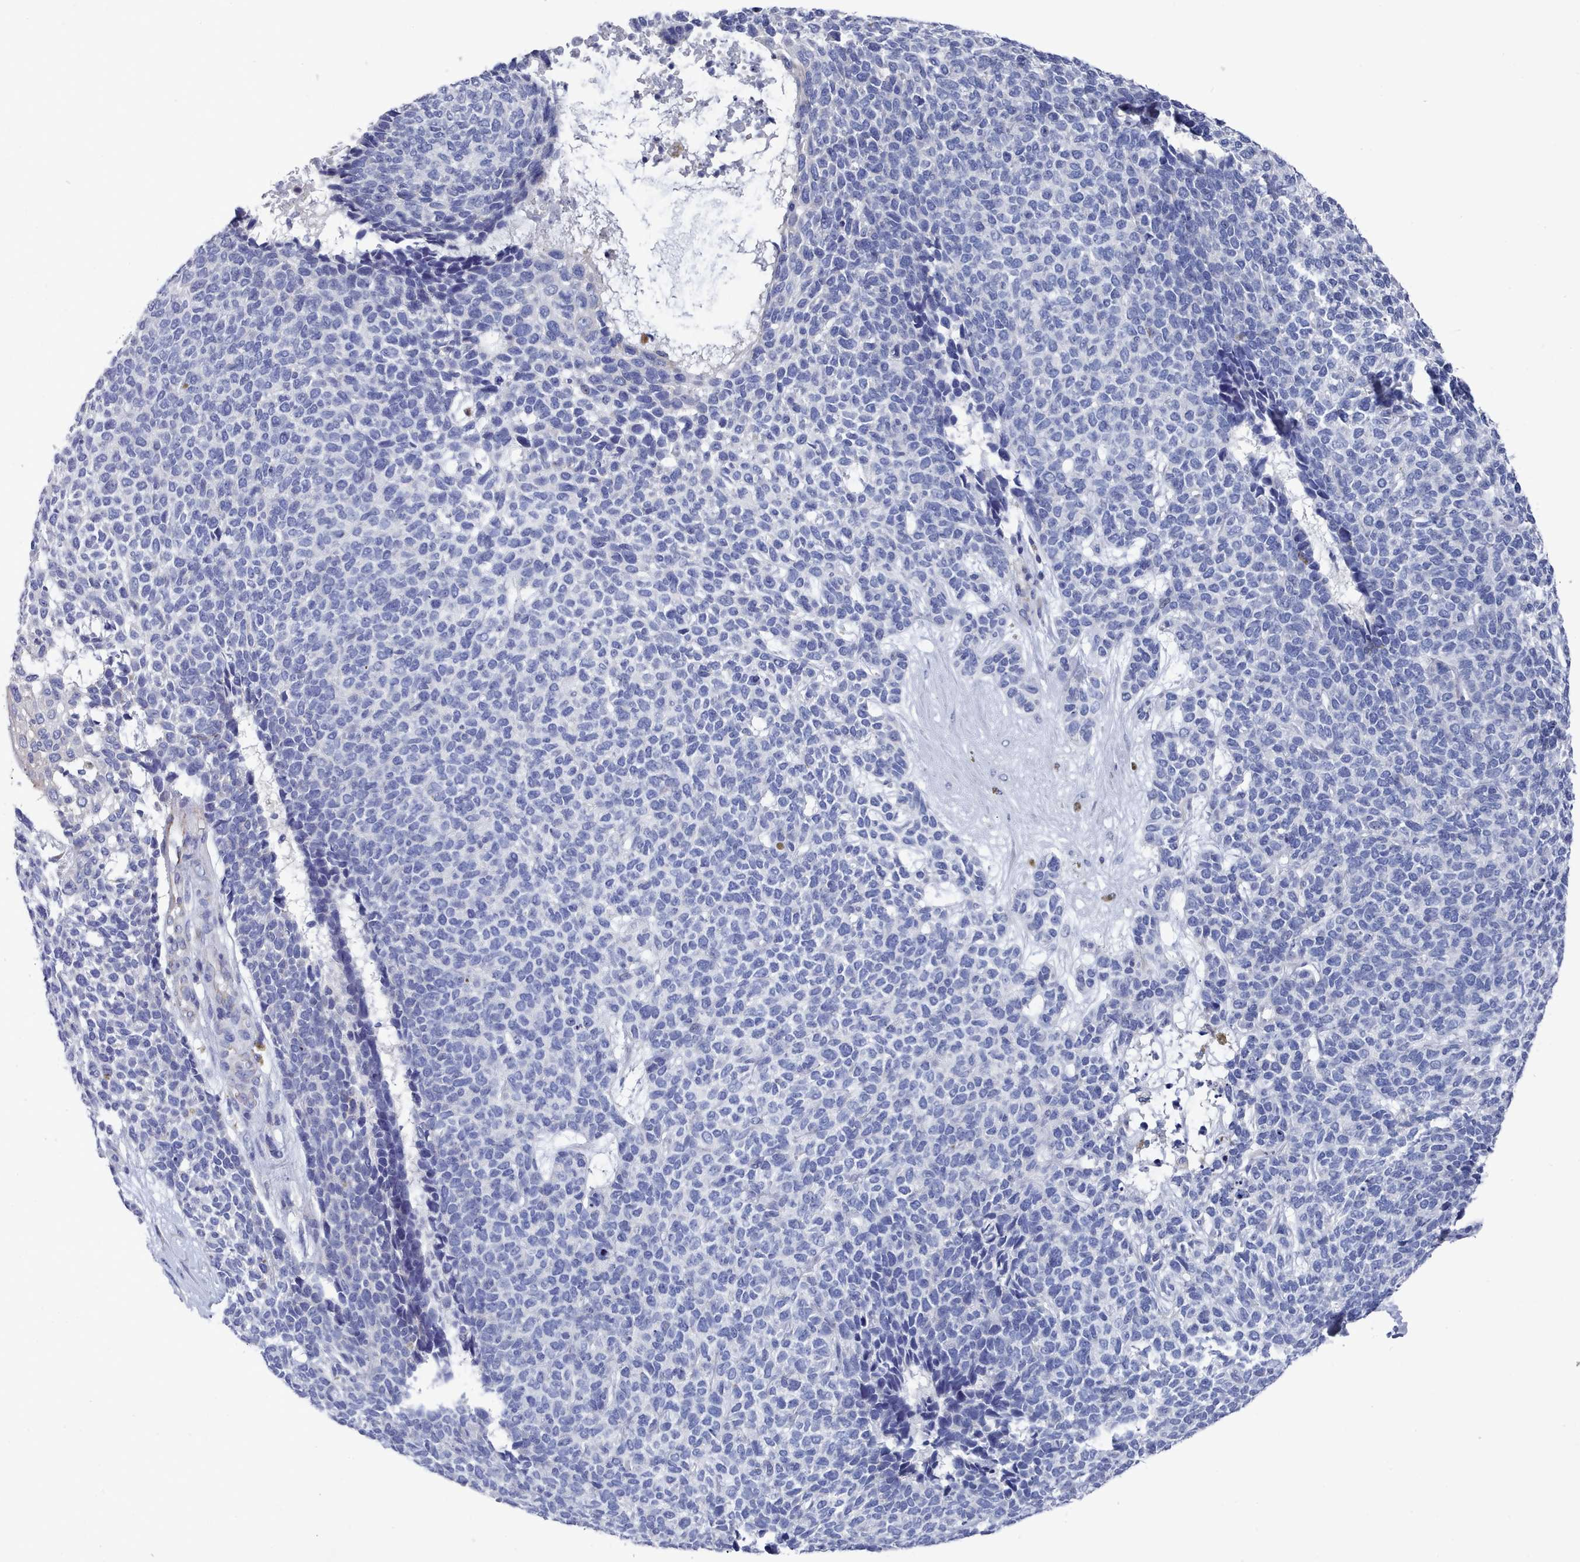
{"staining": {"intensity": "negative", "quantity": "none", "location": "none"}, "tissue": "skin cancer", "cell_type": "Tumor cells", "image_type": "cancer", "snomed": [{"axis": "morphology", "description": "Basal cell carcinoma"}, {"axis": "topography", "description": "Skin"}], "caption": "This histopathology image is of basal cell carcinoma (skin) stained with IHC to label a protein in brown with the nuclei are counter-stained blue. There is no expression in tumor cells. (Brightfield microscopy of DAB immunohistochemistry at high magnification).", "gene": "PDE4C", "patient": {"sex": "female", "age": 84}}